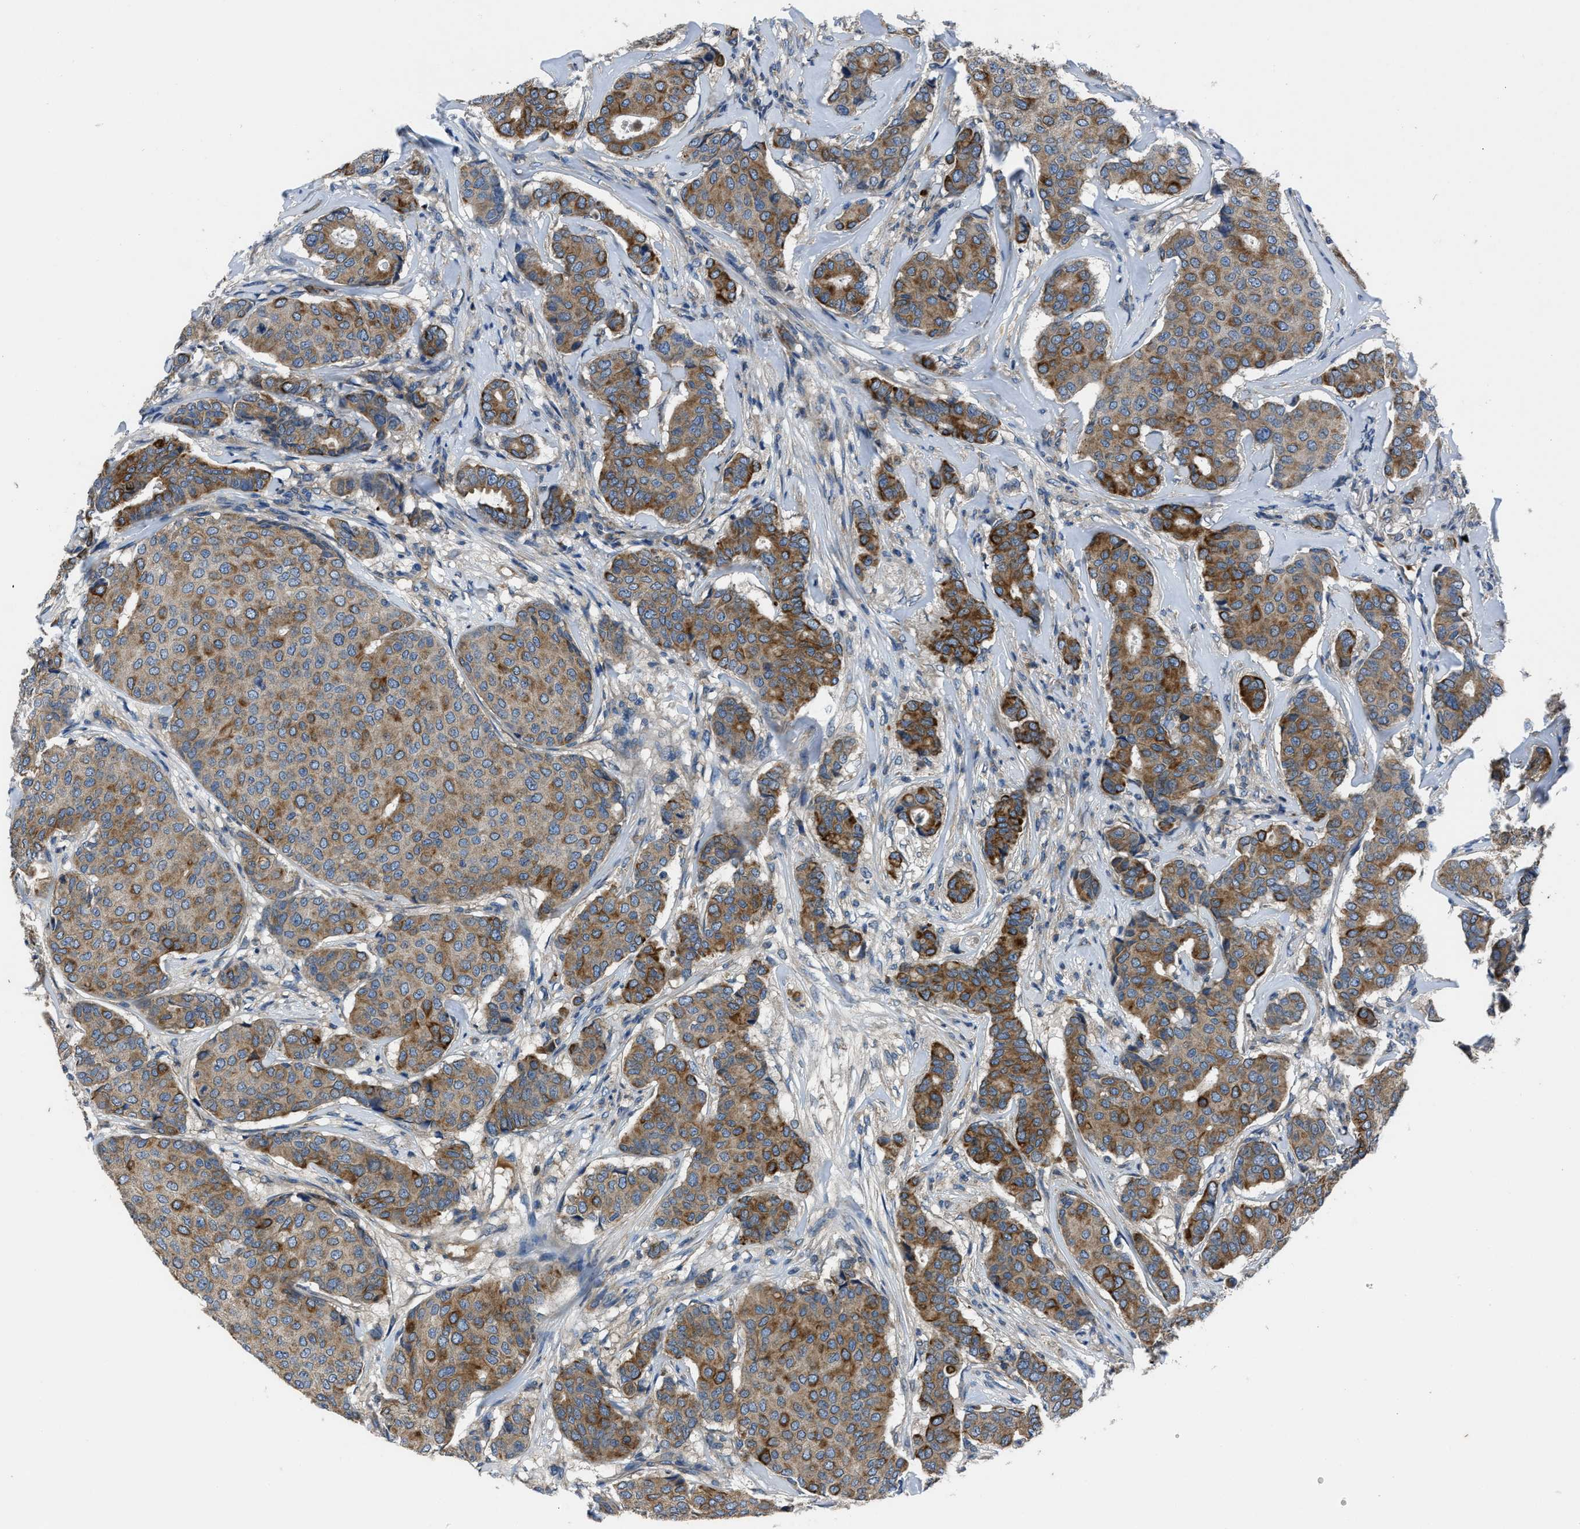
{"staining": {"intensity": "moderate", "quantity": ">75%", "location": "cytoplasmic/membranous"}, "tissue": "breast cancer", "cell_type": "Tumor cells", "image_type": "cancer", "snomed": [{"axis": "morphology", "description": "Duct carcinoma"}, {"axis": "topography", "description": "Breast"}], "caption": "Protein staining of breast cancer tissue displays moderate cytoplasmic/membranous staining in about >75% of tumor cells.", "gene": "ERC1", "patient": {"sex": "female", "age": 75}}